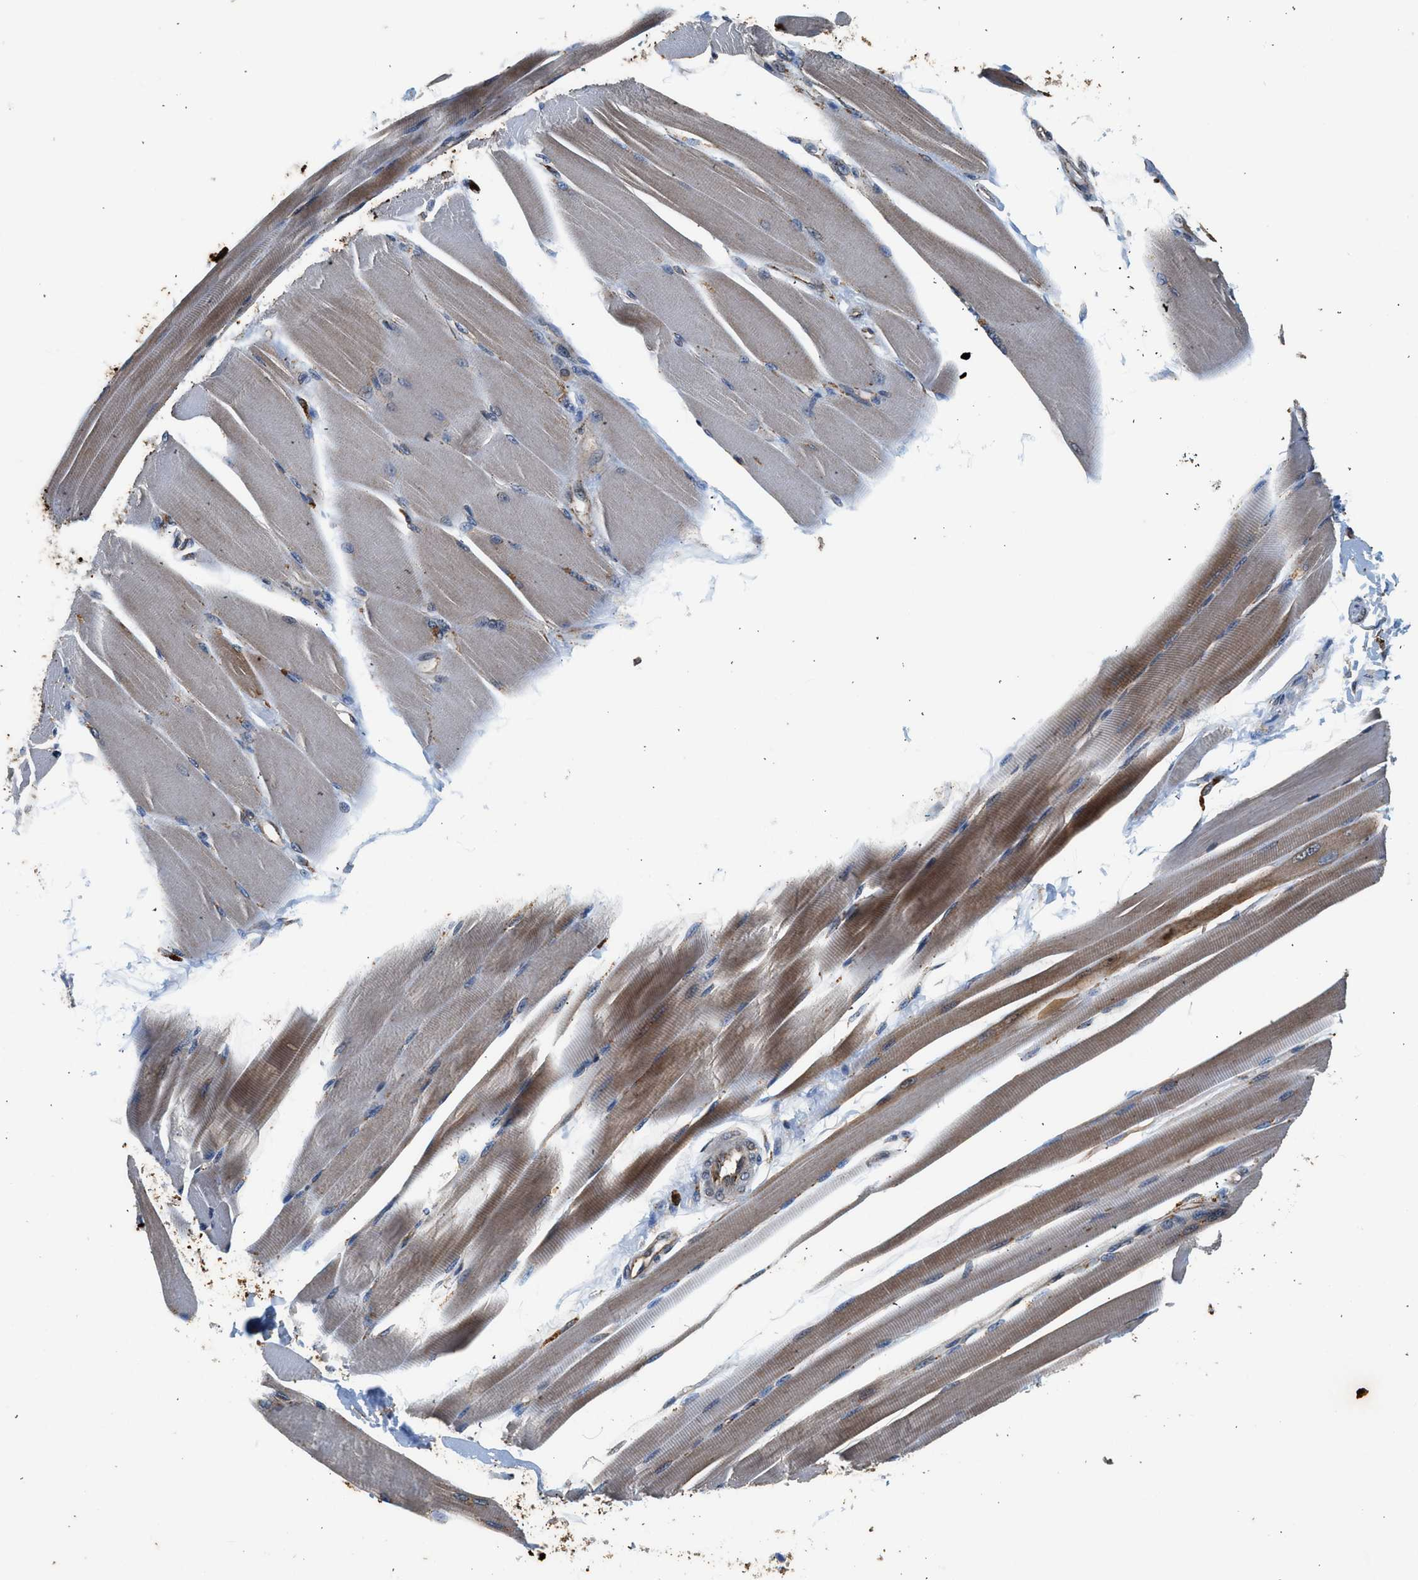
{"staining": {"intensity": "weak", "quantity": "25%-75%", "location": "cytoplasmic/membranous"}, "tissue": "skeletal muscle", "cell_type": "Myocytes", "image_type": "normal", "snomed": [{"axis": "morphology", "description": "Normal tissue, NOS"}, {"axis": "topography", "description": "Skeletal muscle"}, {"axis": "topography", "description": "Peripheral nerve tissue"}], "caption": "Immunohistochemical staining of normal skeletal muscle reveals low levels of weak cytoplasmic/membranous expression in approximately 25%-75% of myocytes. (DAB IHC with brightfield microscopy, high magnification).", "gene": "CTSV", "patient": {"sex": "female", "age": 84}}